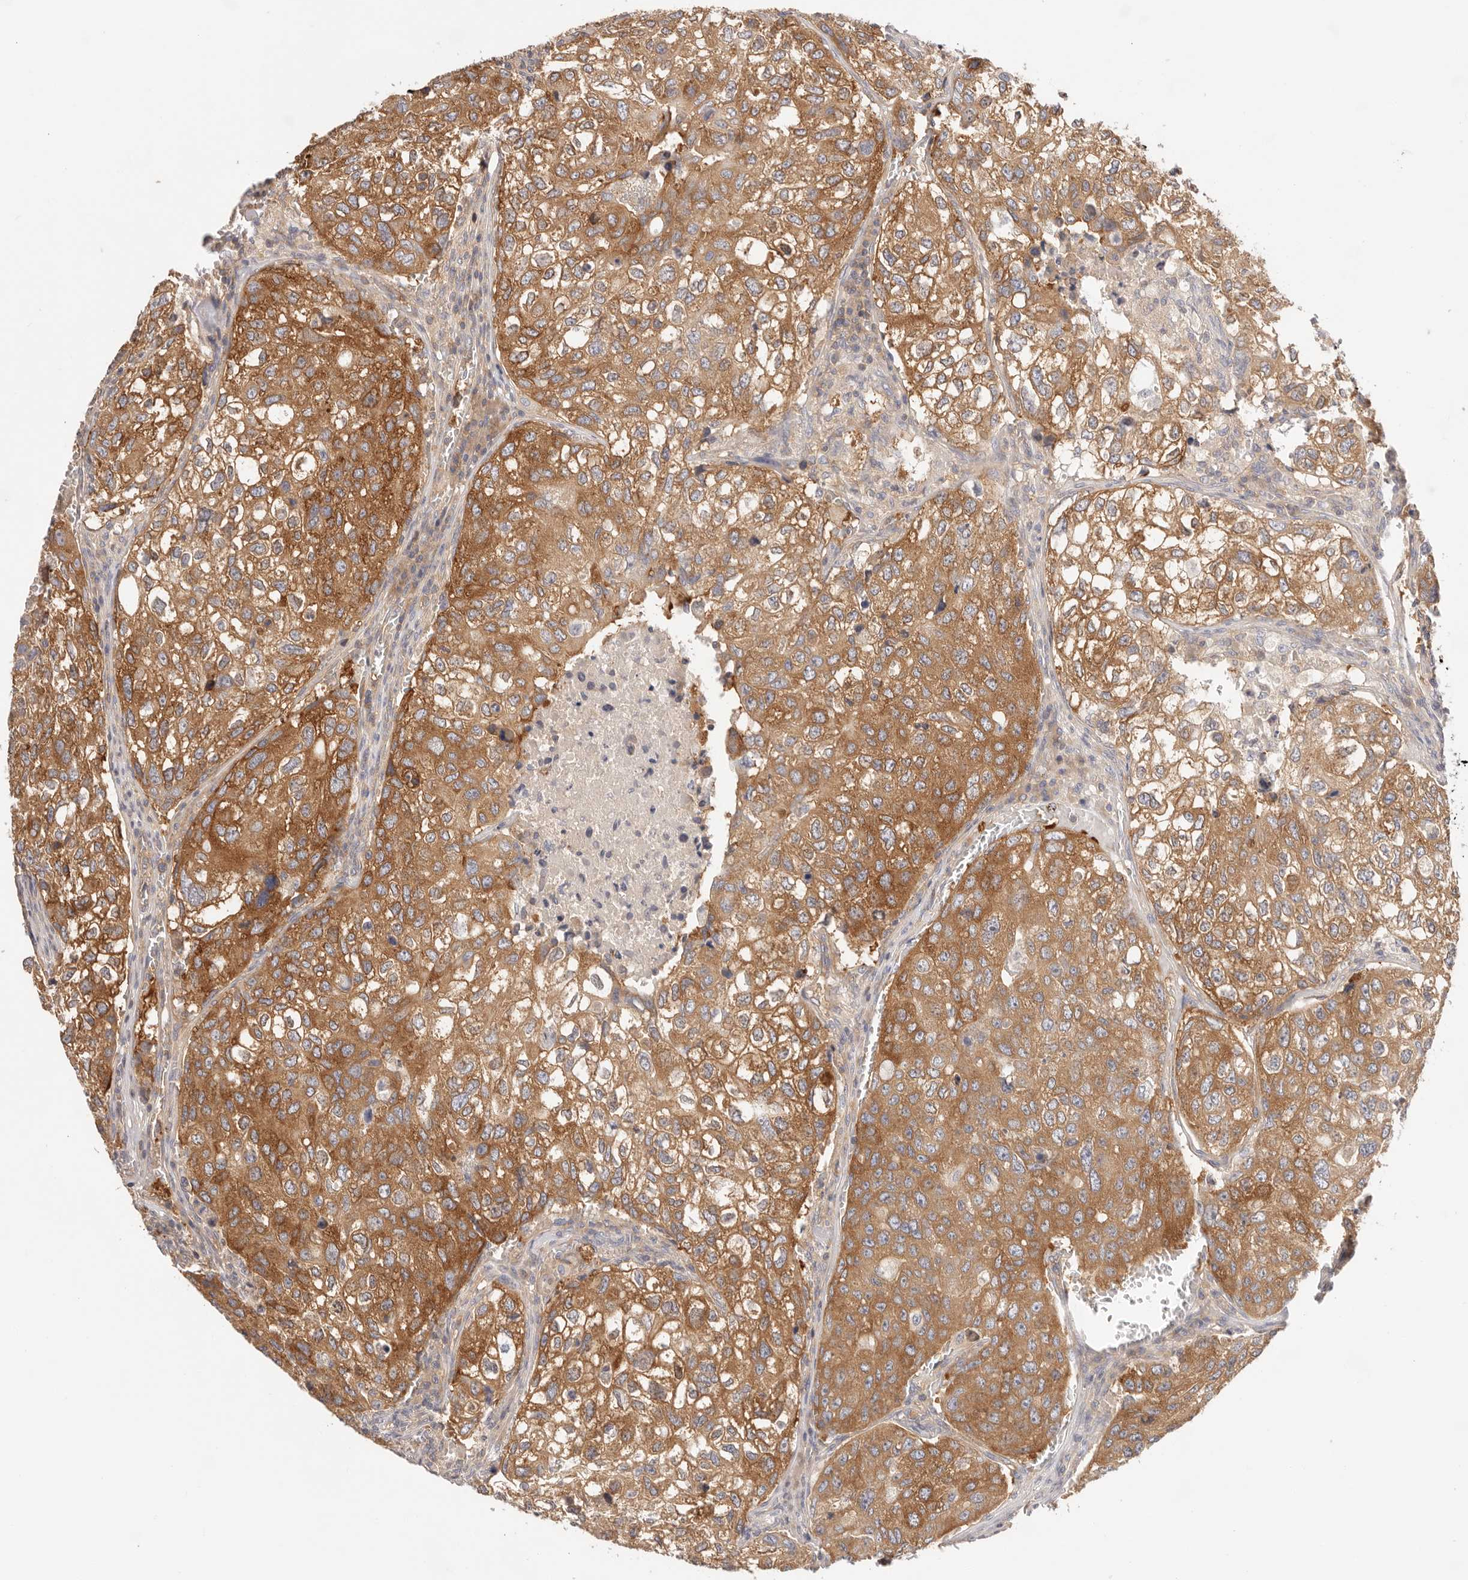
{"staining": {"intensity": "moderate", "quantity": ">75%", "location": "cytoplasmic/membranous"}, "tissue": "urothelial cancer", "cell_type": "Tumor cells", "image_type": "cancer", "snomed": [{"axis": "morphology", "description": "Urothelial carcinoma, High grade"}, {"axis": "topography", "description": "Lymph node"}, {"axis": "topography", "description": "Urinary bladder"}], "caption": "Moderate cytoplasmic/membranous expression for a protein is seen in approximately >75% of tumor cells of urothelial cancer using immunohistochemistry (IHC).", "gene": "KCMF1", "patient": {"sex": "male", "age": 51}}